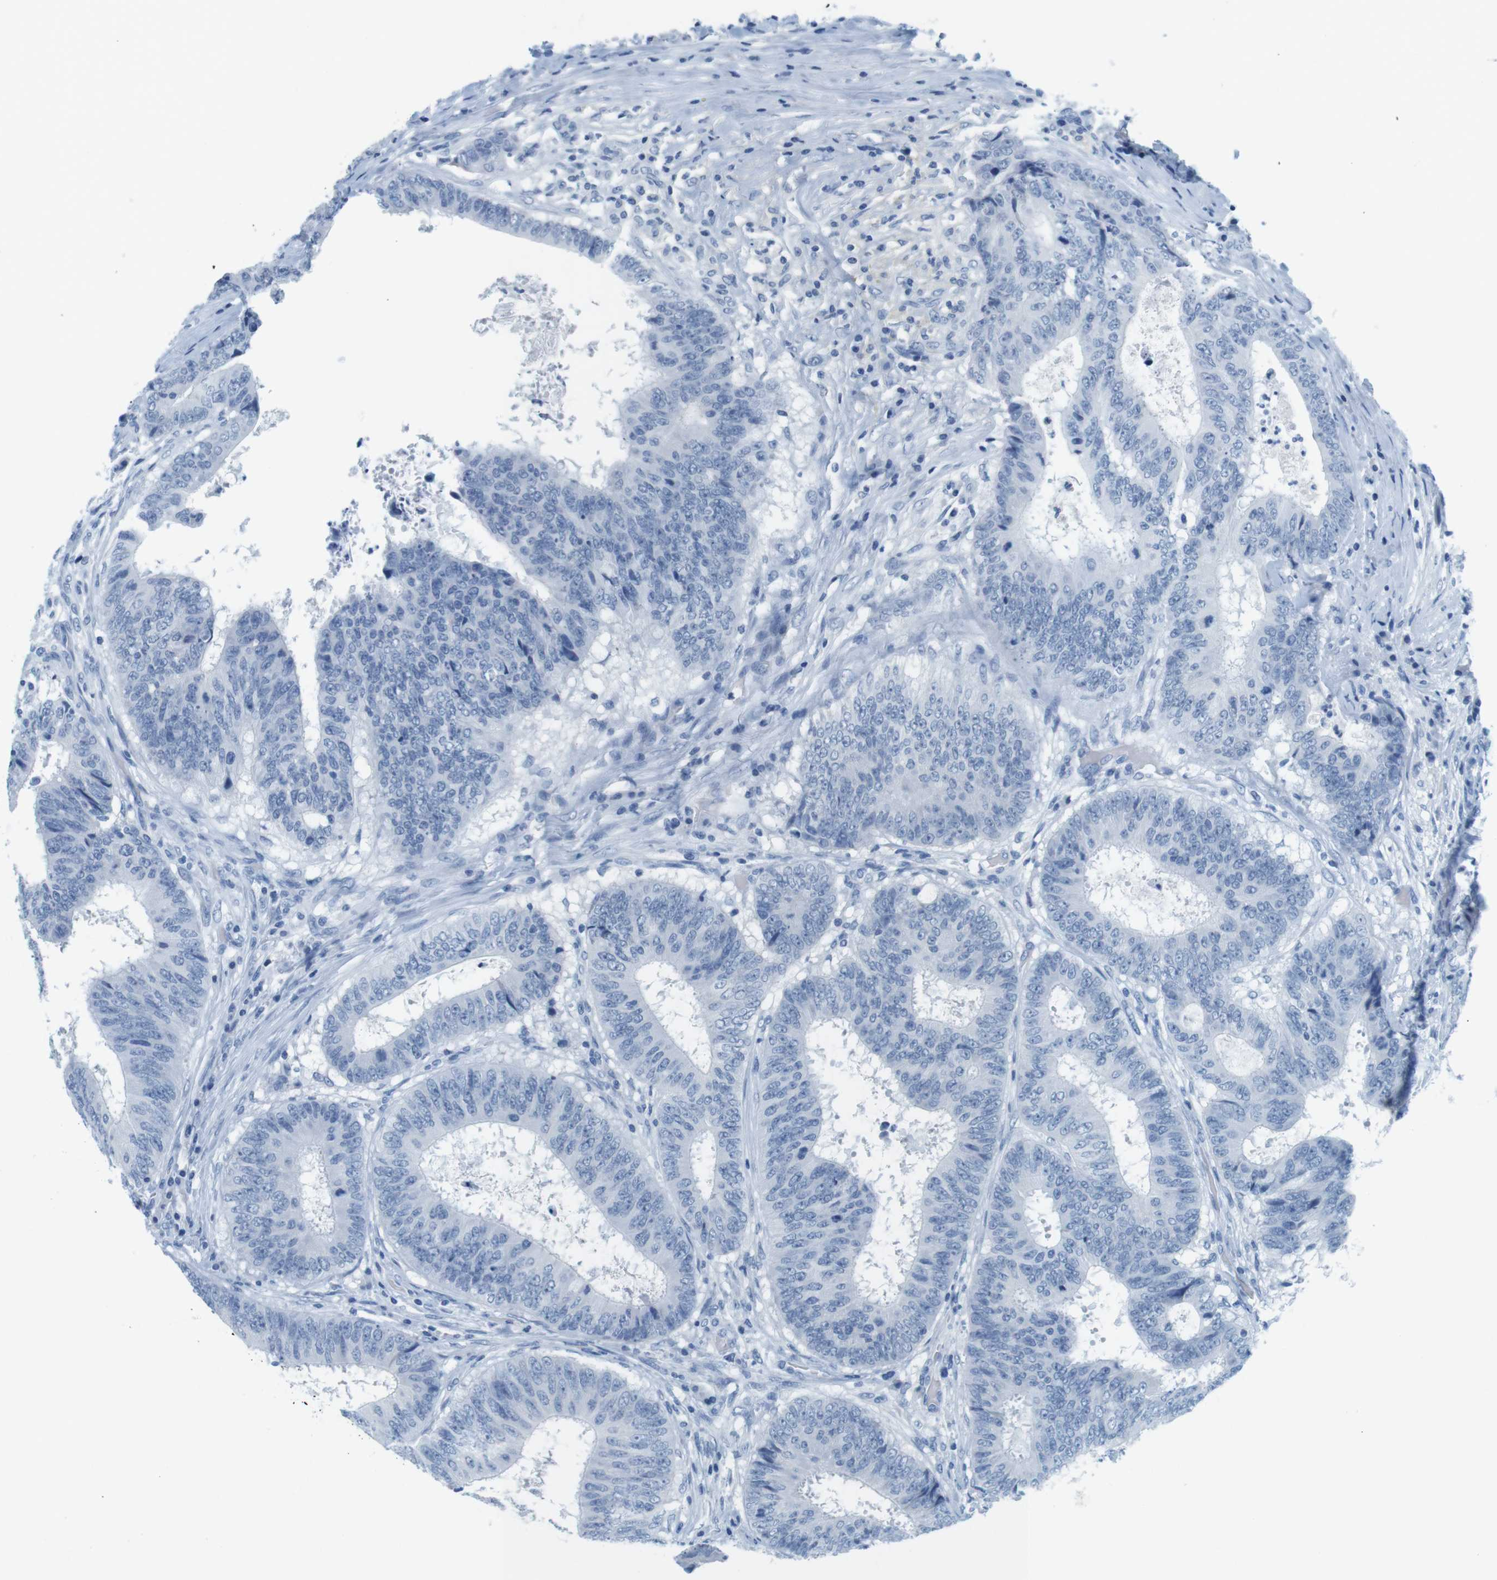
{"staining": {"intensity": "negative", "quantity": "none", "location": "none"}, "tissue": "colorectal cancer", "cell_type": "Tumor cells", "image_type": "cancer", "snomed": [{"axis": "morphology", "description": "Adenocarcinoma, NOS"}, {"axis": "topography", "description": "Rectum"}], "caption": "A high-resolution photomicrograph shows immunohistochemistry staining of colorectal adenocarcinoma, which shows no significant staining in tumor cells.", "gene": "CYP2C9", "patient": {"sex": "male", "age": 72}}